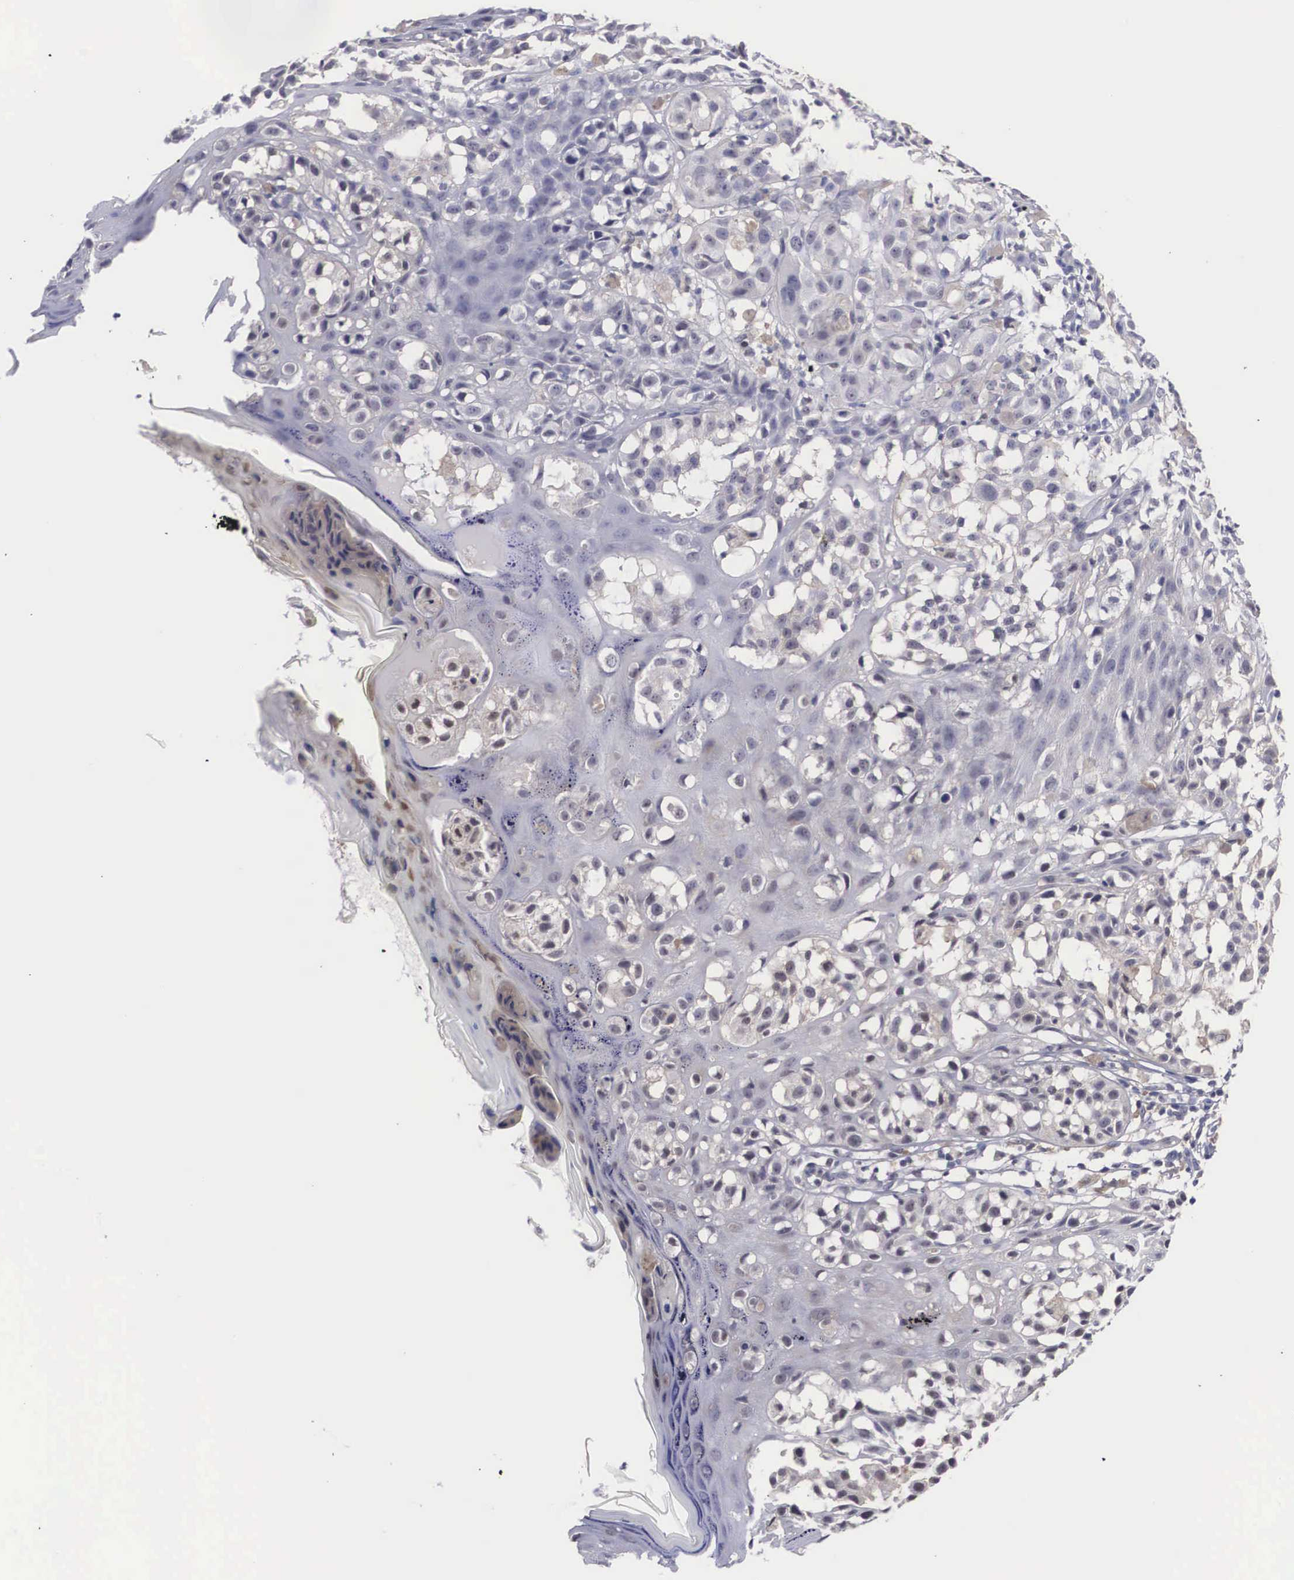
{"staining": {"intensity": "negative", "quantity": "none", "location": "none"}, "tissue": "melanoma", "cell_type": "Tumor cells", "image_type": "cancer", "snomed": [{"axis": "morphology", "description": "Malignant melanoma, NOS"}, {"axis": "topography", "description": "Skin"}], "caption": "An immunohistochemistry photomicrograph of melanoma is shown. There is no staining in tumor cells of melanoma.", "gene": "NR4A2", "patient": {"sex": "female", "age": 52}}